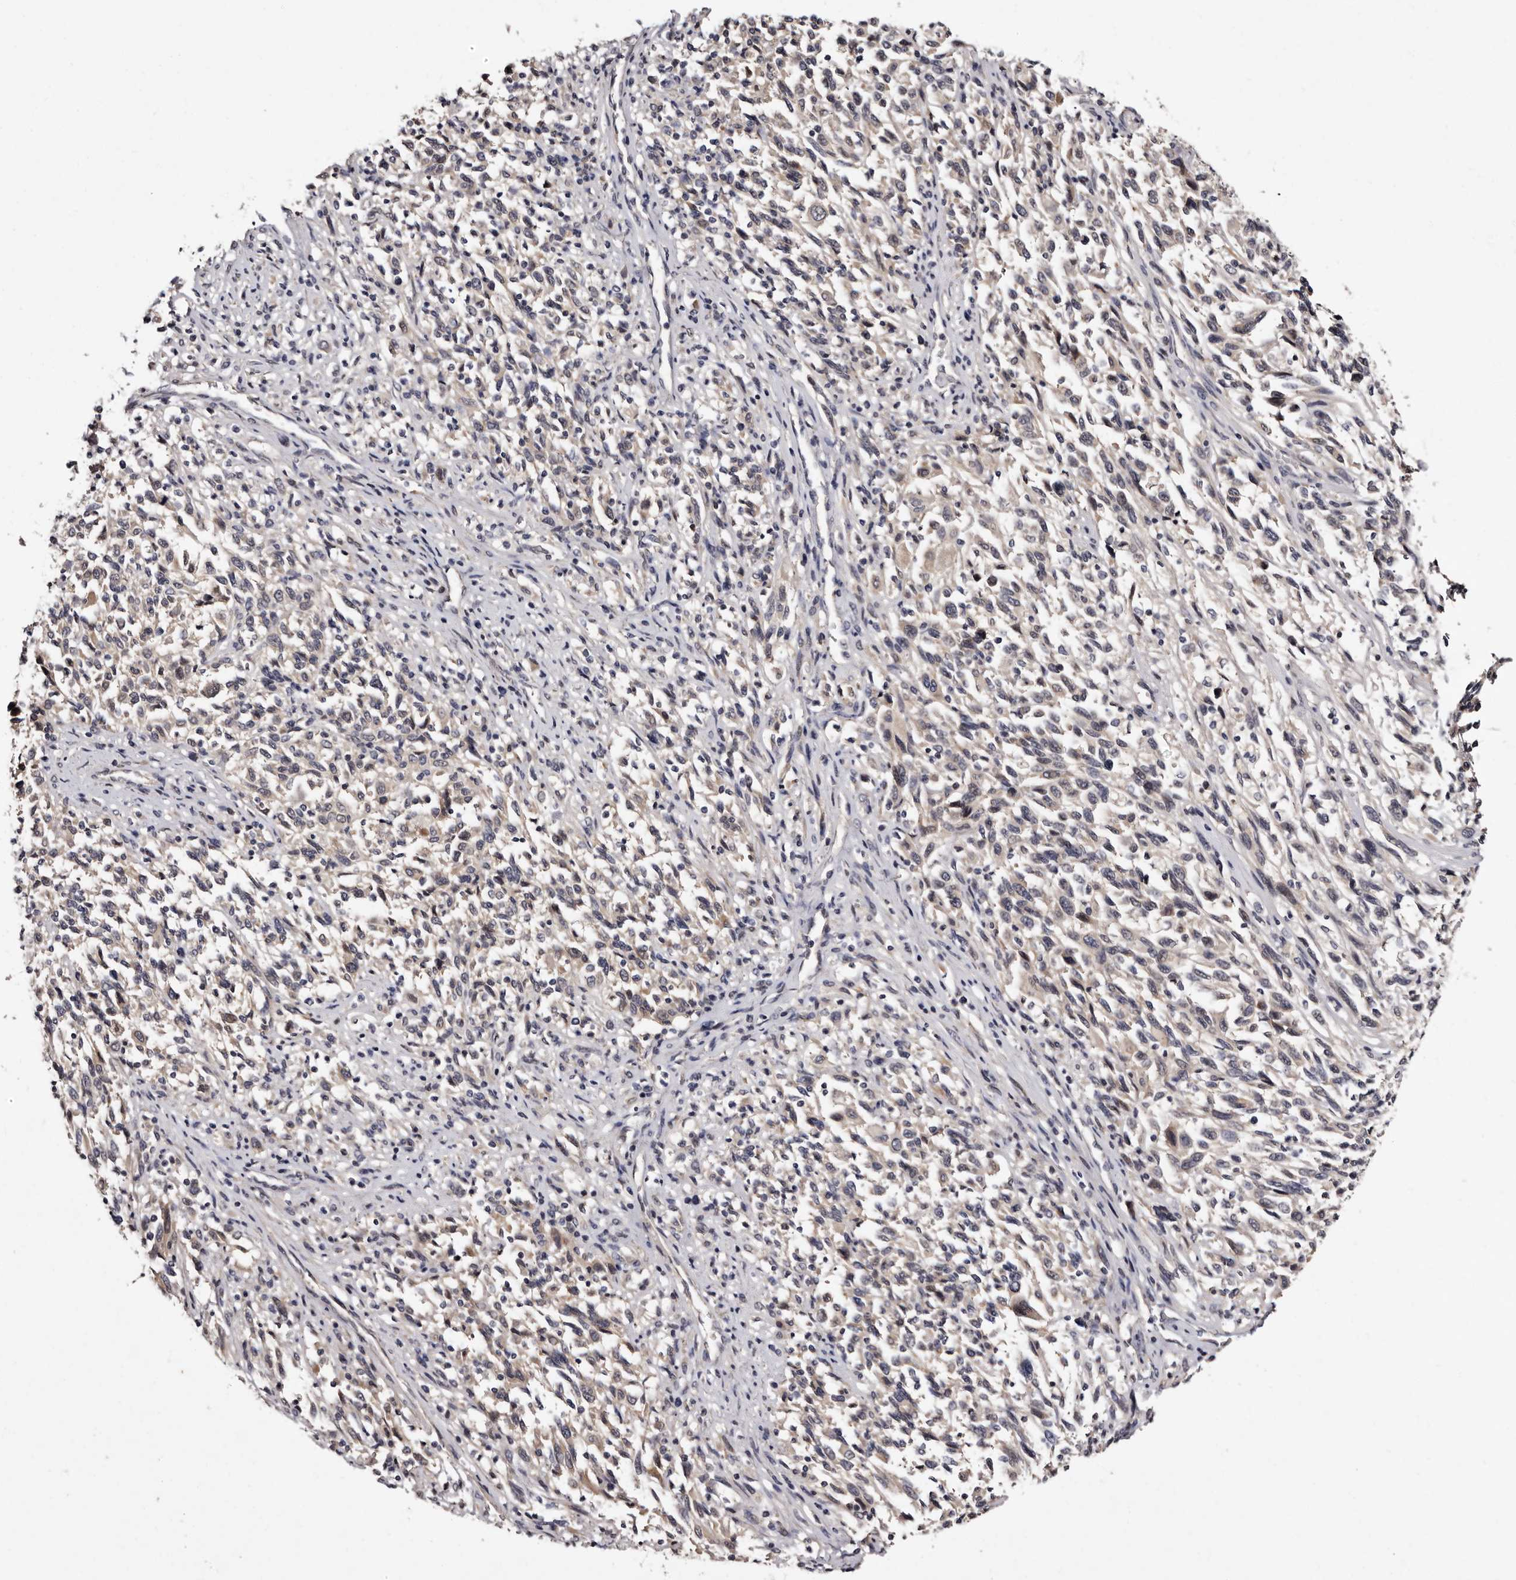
{"staining": {"intensity": "negative", "quantity": "none", "location": "none"}, "tissue": "melanoma", "cell_type": "Tumor cells", "image_type": "cancer", "snomed": [{"axis": "morphology", "description": "Malignant melanoma, Metastatic site"}, {"axis": "topography", "description": "Lymph node"}], "caption": "Malignant melanoma (metastatic site) was stained to show a protein in brown. There is no significant staining in tumor cells.", "gene": "LANCL2", "patient": {"sex": "male", "age": 61}}